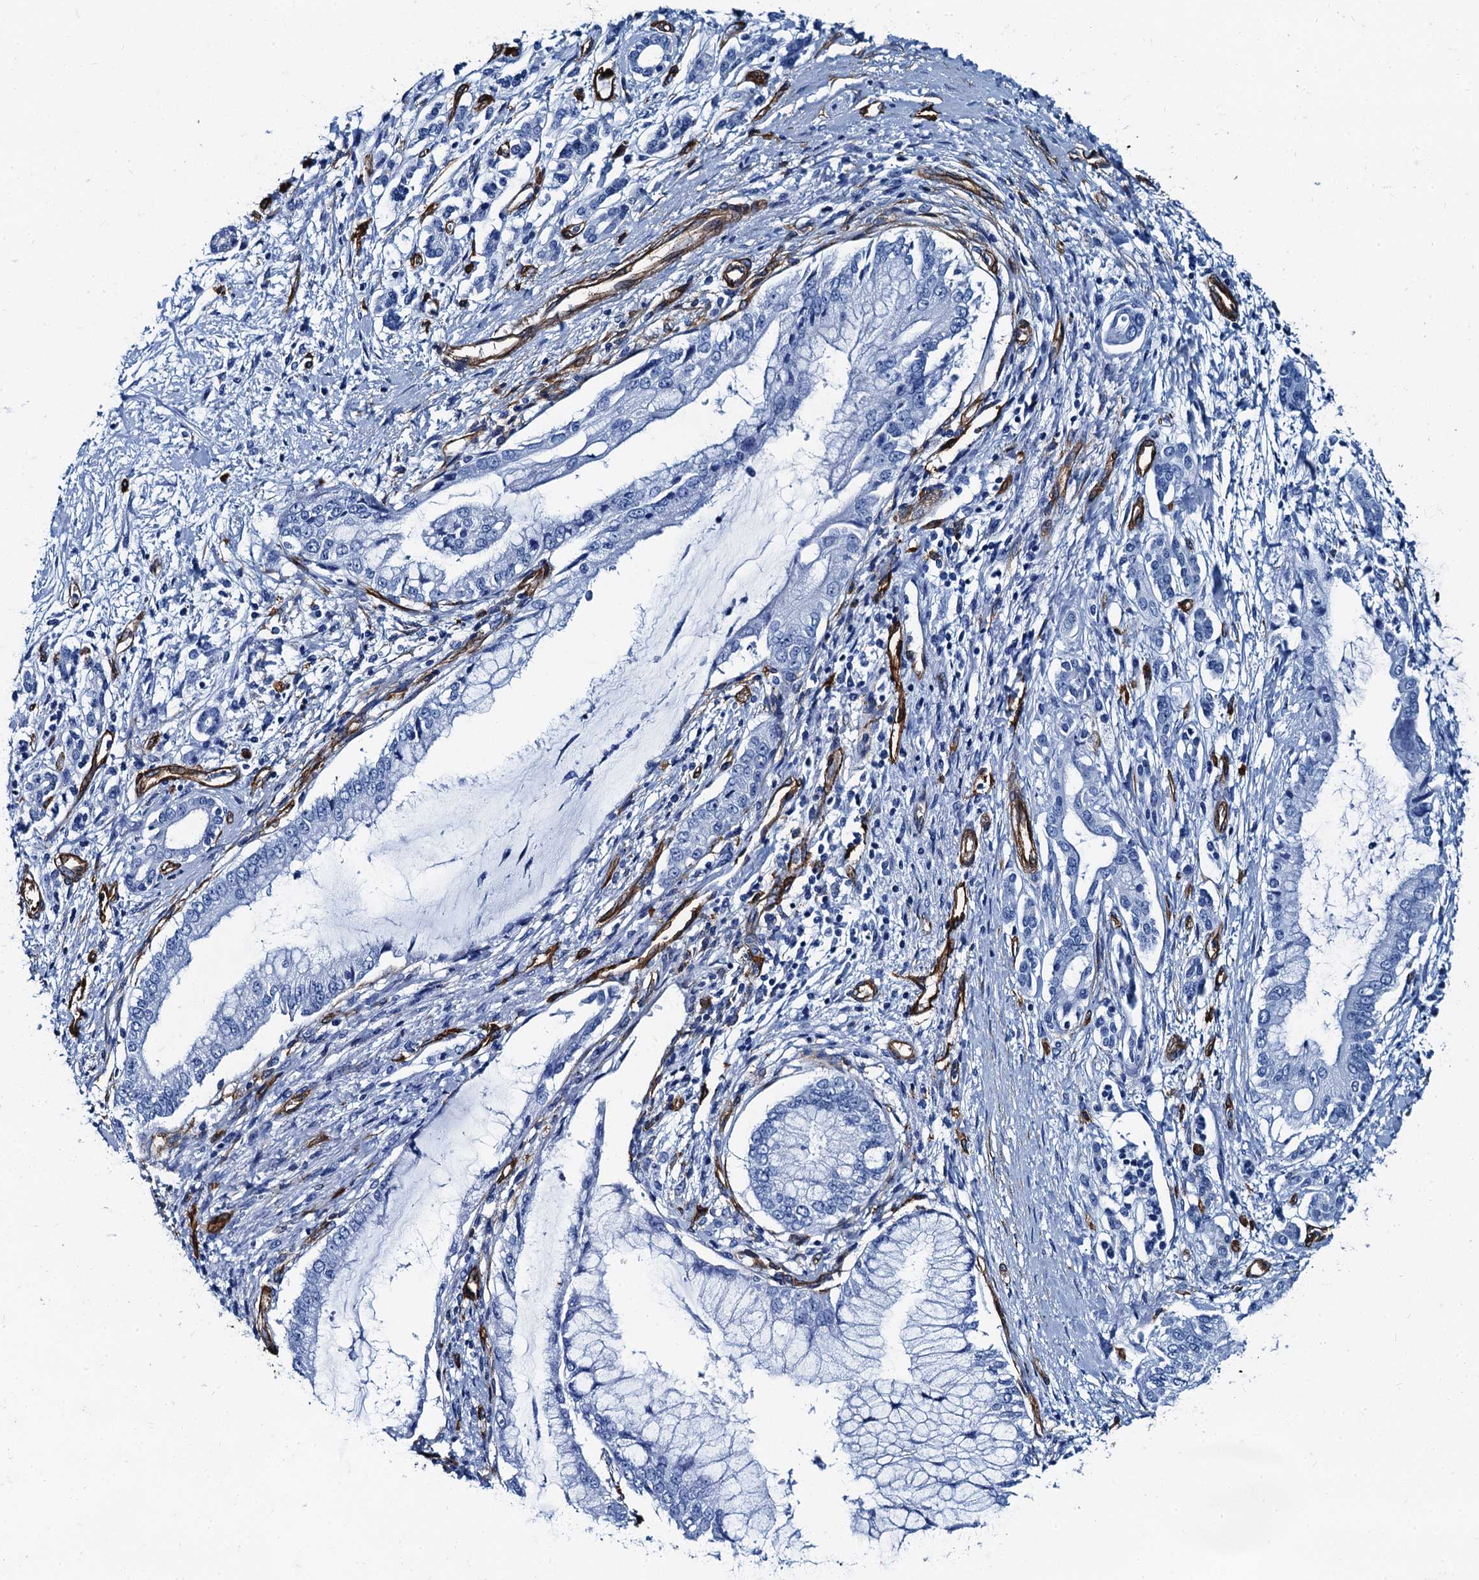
{"staining": {"intensity": "negative", "quantity": "none", "location": "none"}, "tissue": "pancreatic cancer", "cell_type": "Tumor cells", "image_type": "cancer", "snomed": [{"axis": "morphology", "description": "Adenocarcinoma, NOS"}, {"axis": "topography", "description": "Pancreas"}], "caption": "This histopathology image is of pancreatic cancer (adenocarcinoma) stained with immunohistochemistry to label a protein in brown with the nuclei are counter-stained blue. There is no positivity in tumor cells. (DAB IHC visualized using brightfield microscopy, high magnification).", "gene": "CAVIN2", "patient": {"sex": "male", "age": 58}}